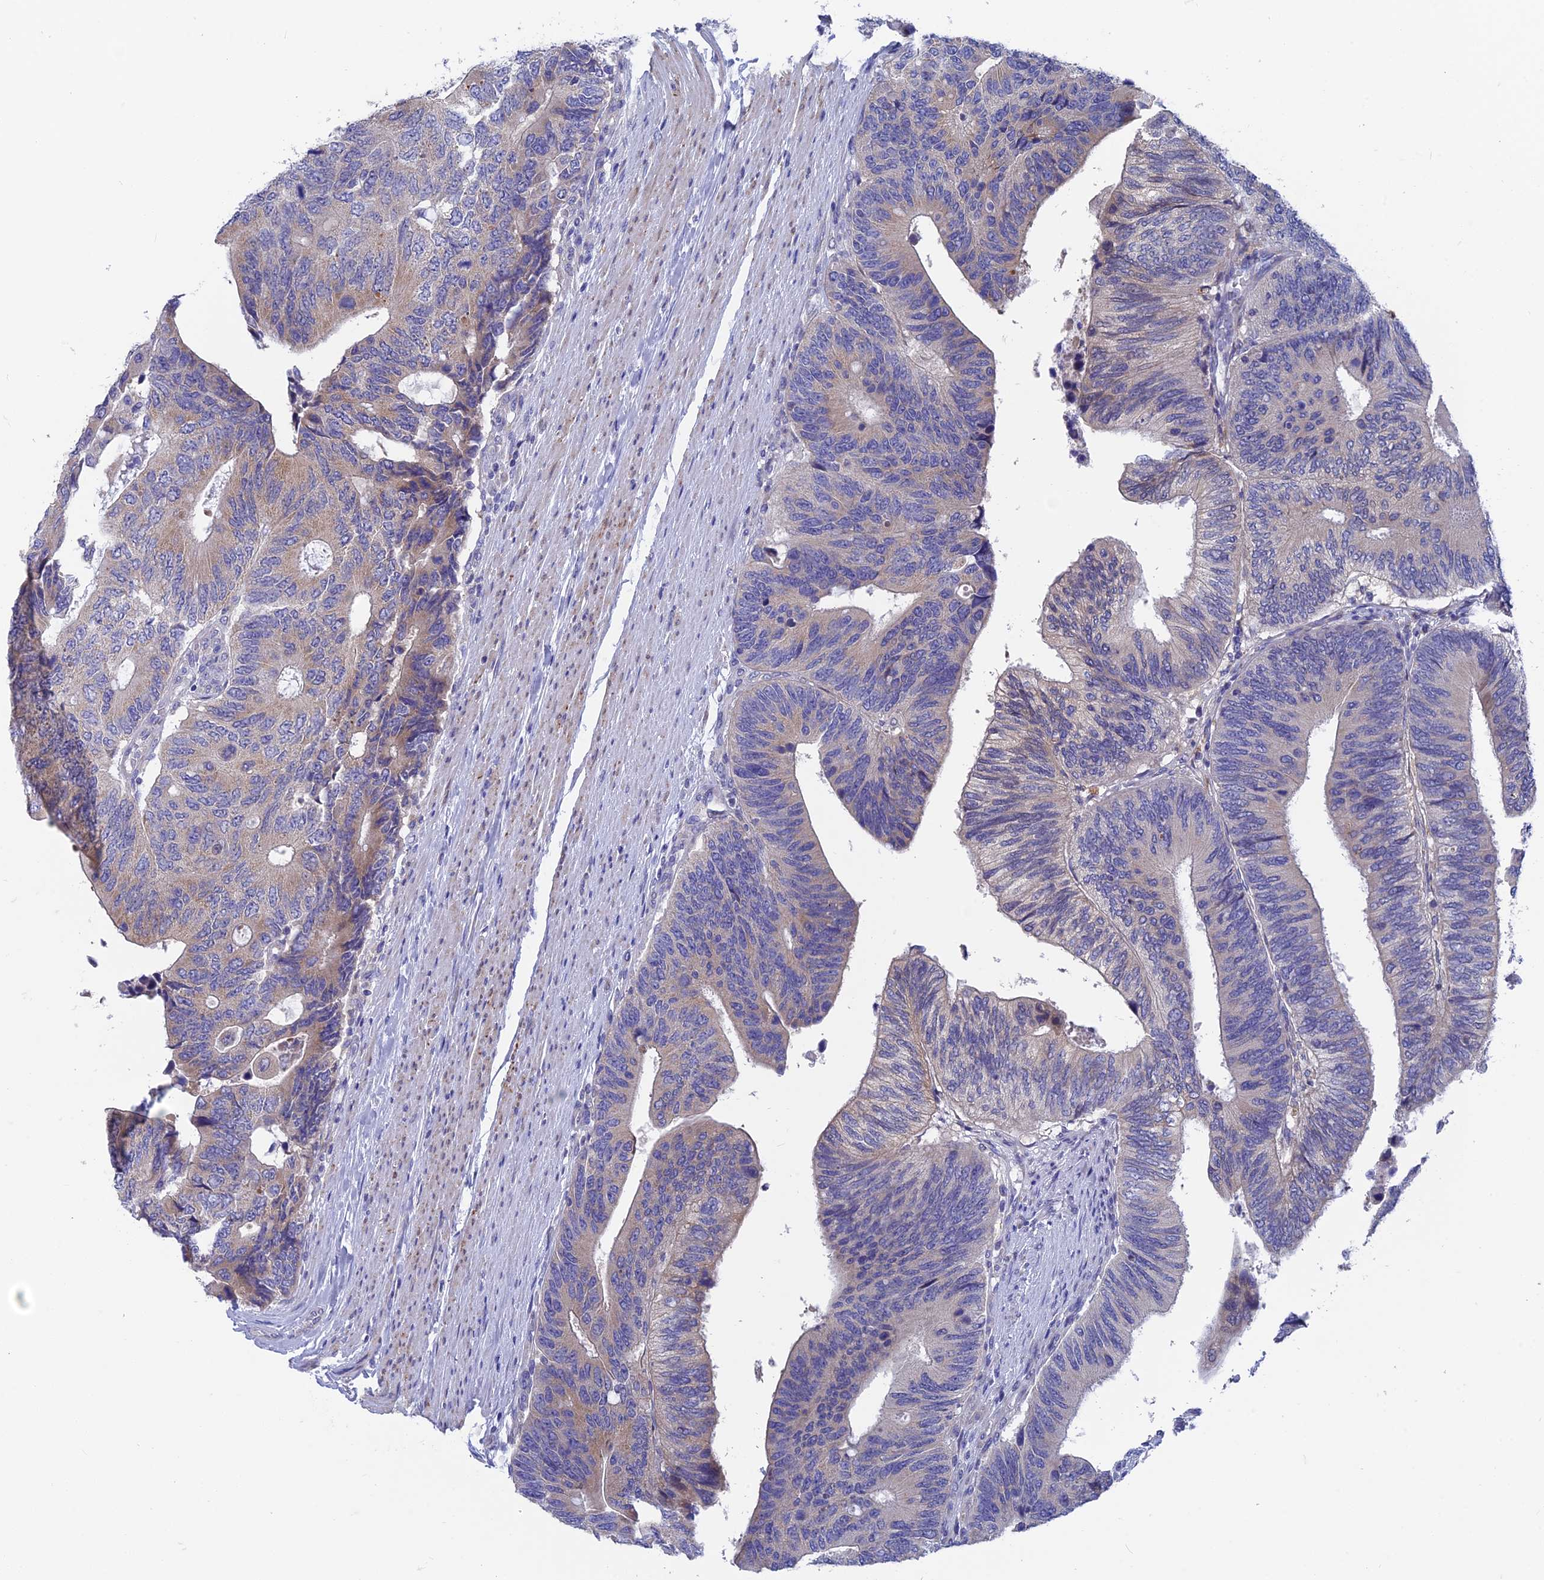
{"staining": {"intensity": "weak", "quantity": "25%-75%", "location": "cytoplasmic/membranous"}, "tissue": "colorectal cancer", "cell_type": "Tumor cells", "image_type": "cancer", "snomed": [{"axis": "morphology", "description": "Adenocarcinoma, NOS"}, {"axis": "topography", "description": "Colon"}], "caption": "Immunohistochemistry photomicrograph of human adenocarcinoma (colorectal) stained for a protein (brown), which reveals low levels of weak cytoplasmic/membranous staining in approximately 25%-75% of tumor cells.", "gene": "AK4", "patient": {"sex": "male", "age": 87}}